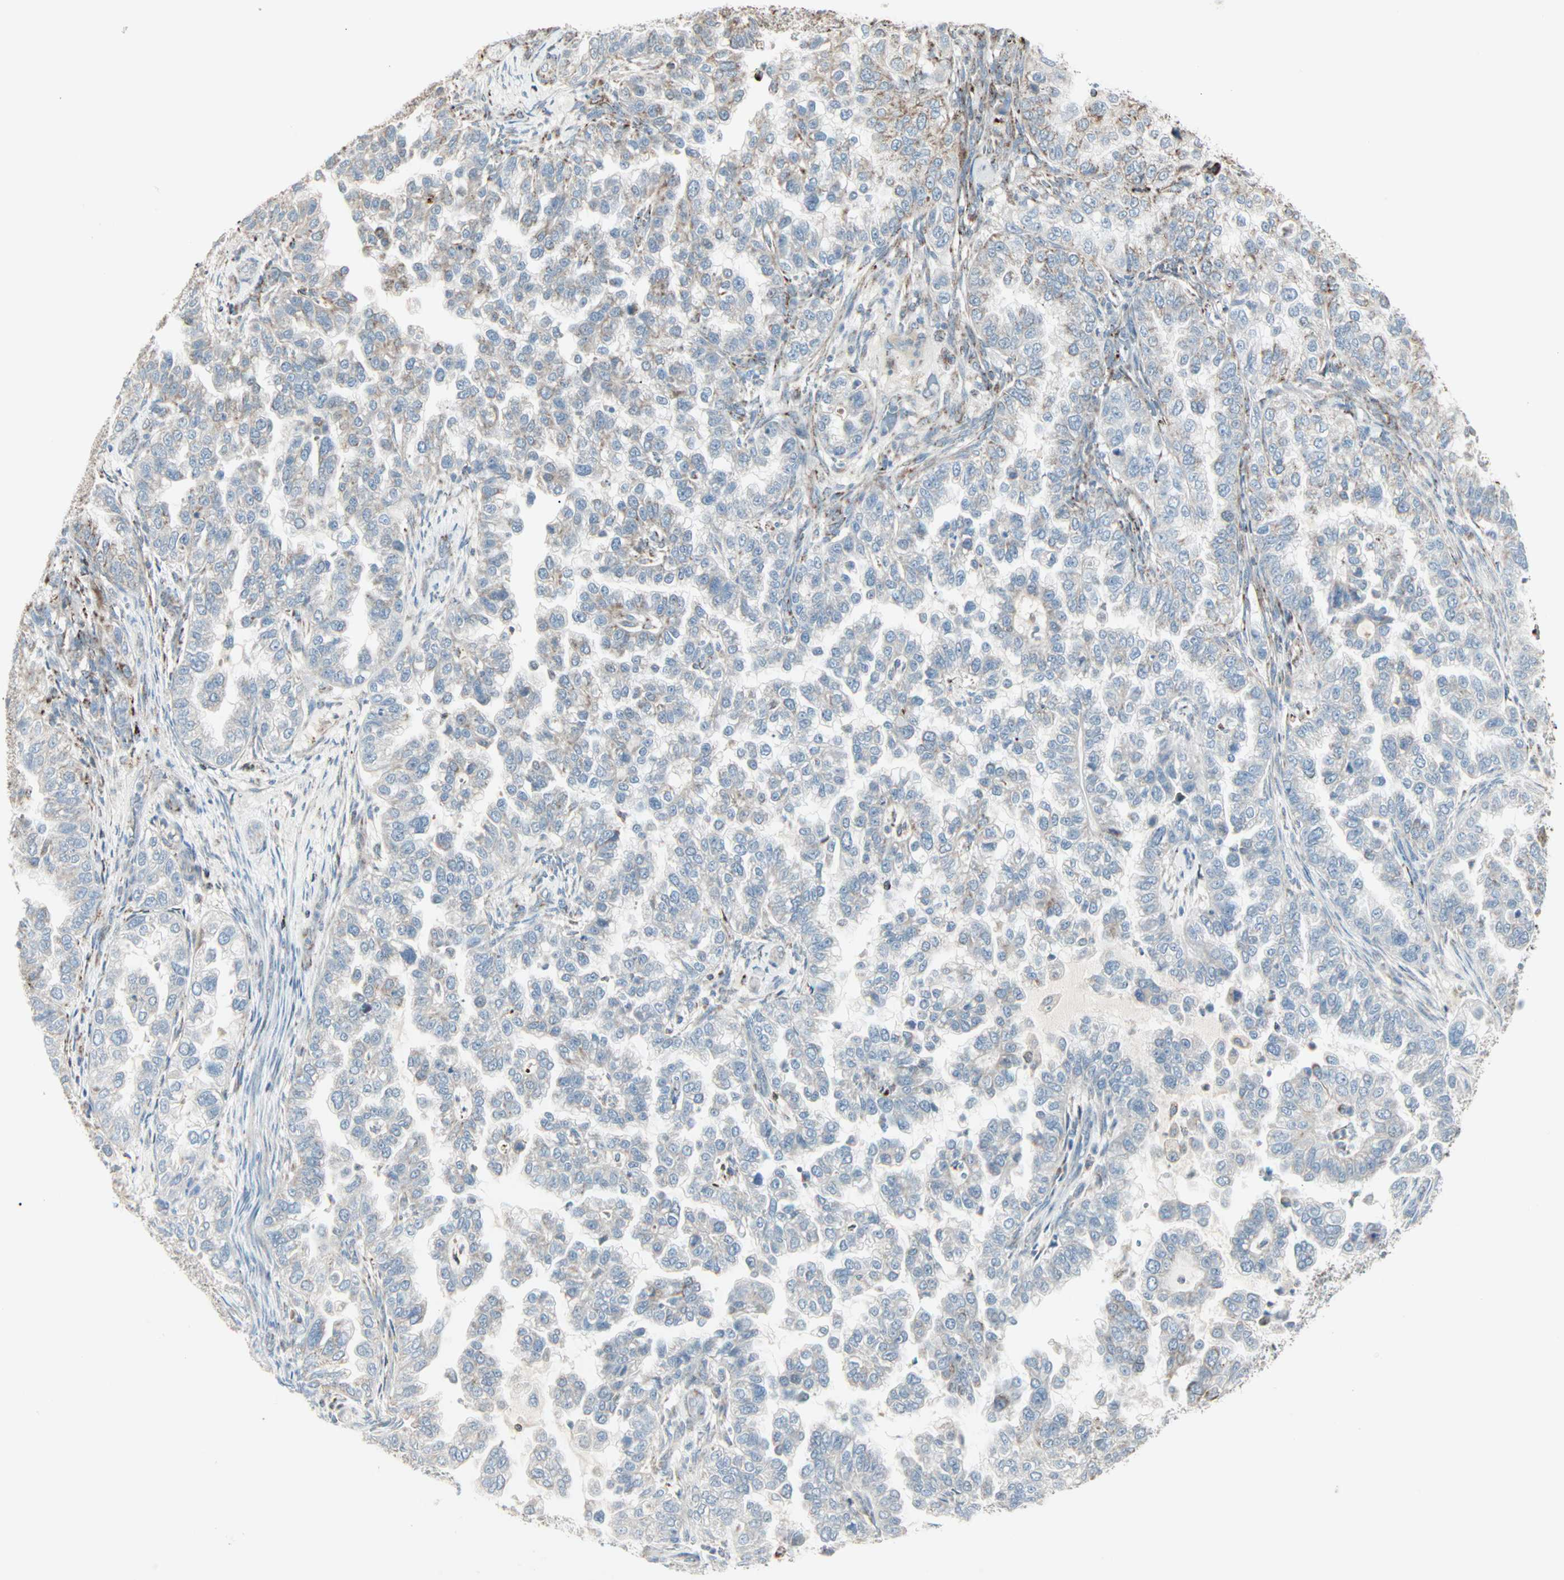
{"staining": {"intensity": "weak", "quantity": "<25%", "location": "cytoplasmic/membranous"}, "tissue": "endometrial cancer", "cell_type": "Tumor cells", "image_type": "cancer", "snomed": [{"axis": "morphology", "description": "Adenocarcinoma, NOS"}, {"axis": "topography", "description": "Endometrium"}], "caption": "This is an immunohistochemistry (IHC) image of human endometrial cancer (adenocarcinoma). There is no expression in tumor cells.", "gene": "IDH2", "patient": {"sex": "female", "age": 85}}